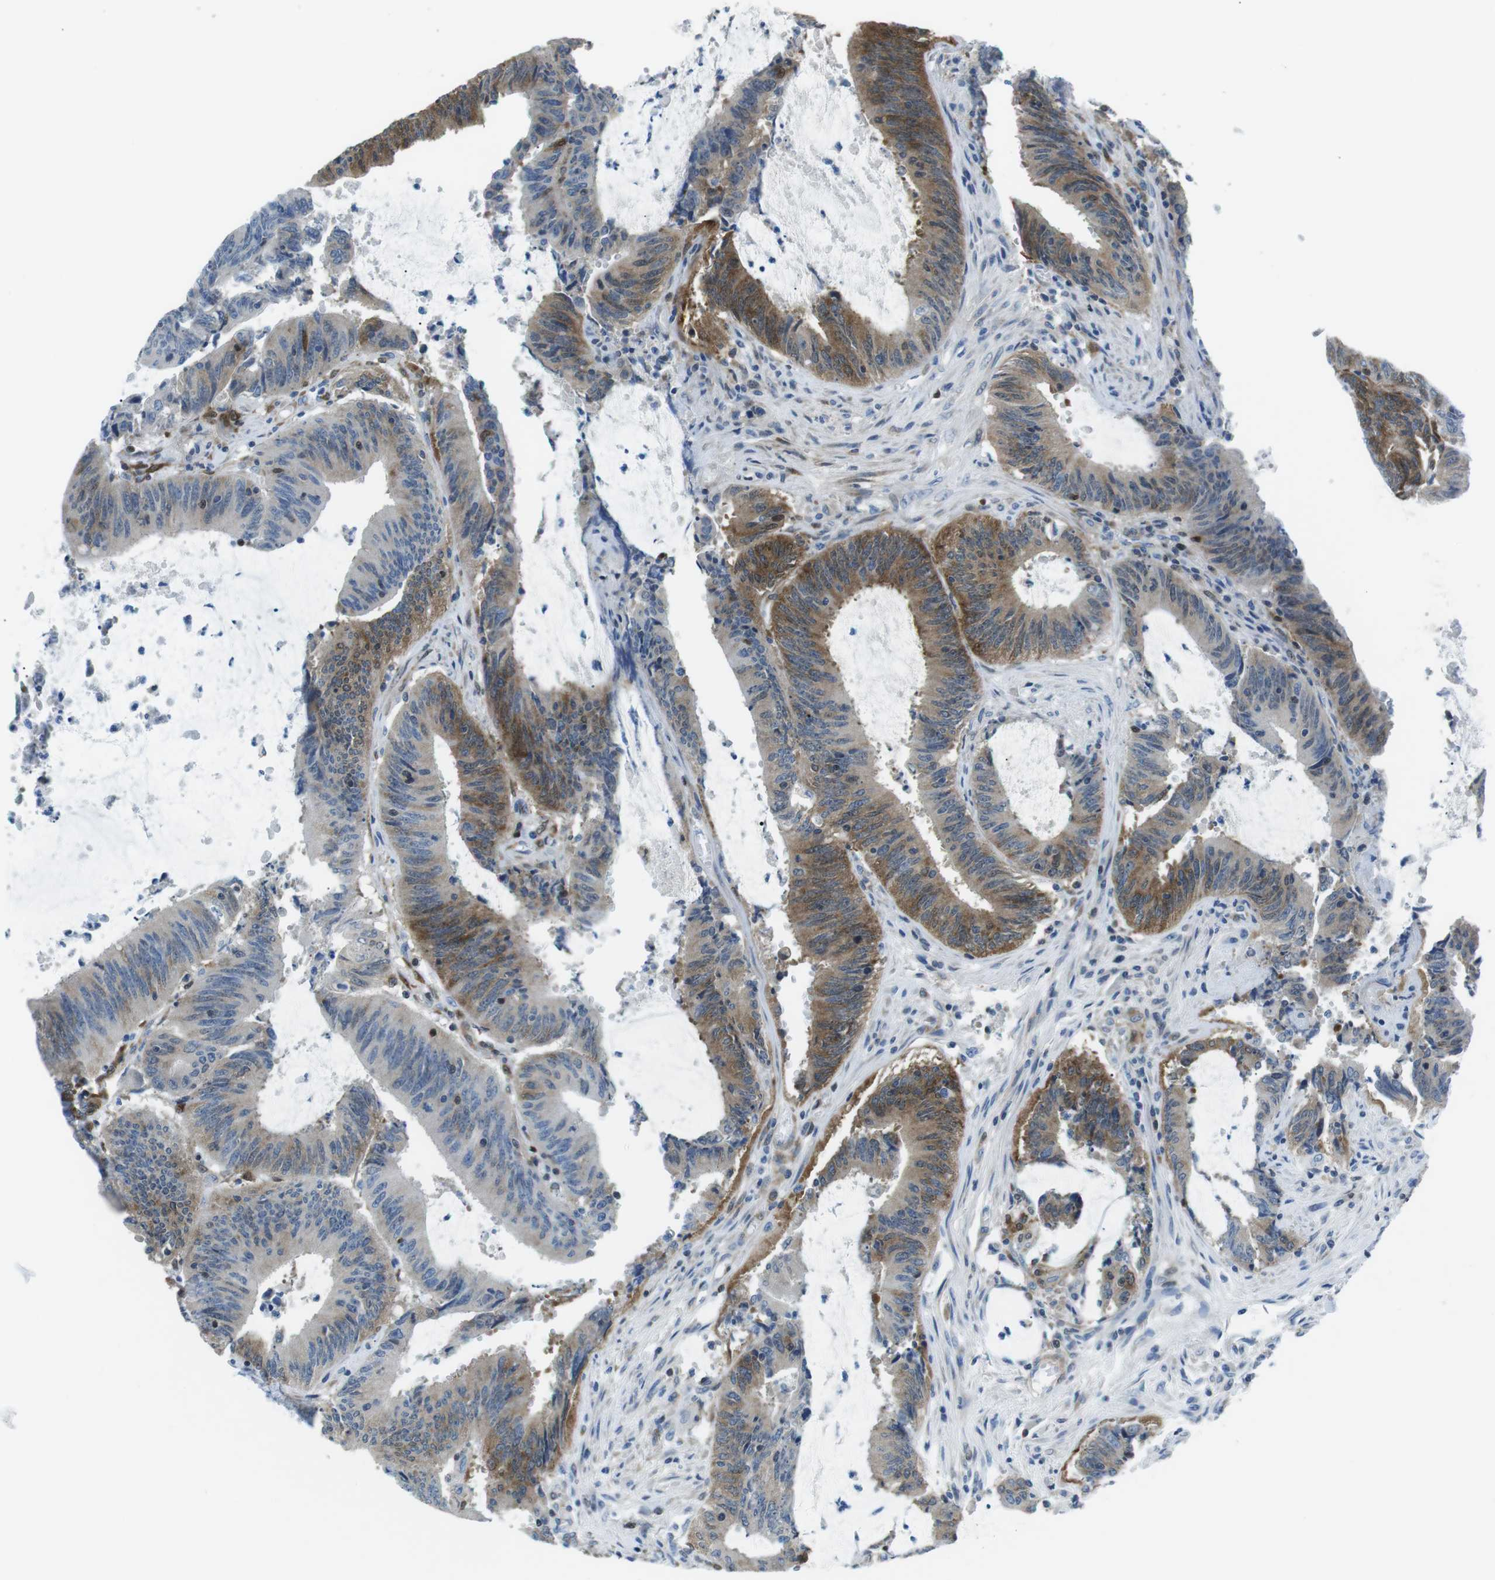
{"staining": {"intensity": "moderate", "quantity": "25%-75%", "location": "cytoplasmic/membranous"}, "tissue": "colorectal cancer", "cell_type": "Tumor cells", "image_type": "cancer", "snomed": [{"axis": "morphology", "description": "Normal tissue, NOS"}, {"axis": "morphology", "description": "Adenocarcinoma, NOS"}, {"axis": "topography", "description": "Rectum"}], "caption": "IHC image of colorectal cancer stained for a protein (brown), which displays medium levels of moderate cytoplasmic/membranous positivity in about 25%-75% of tumor cells.", "gene": "PHLDA1", "patient": {"sex": "female", "age": 66}}